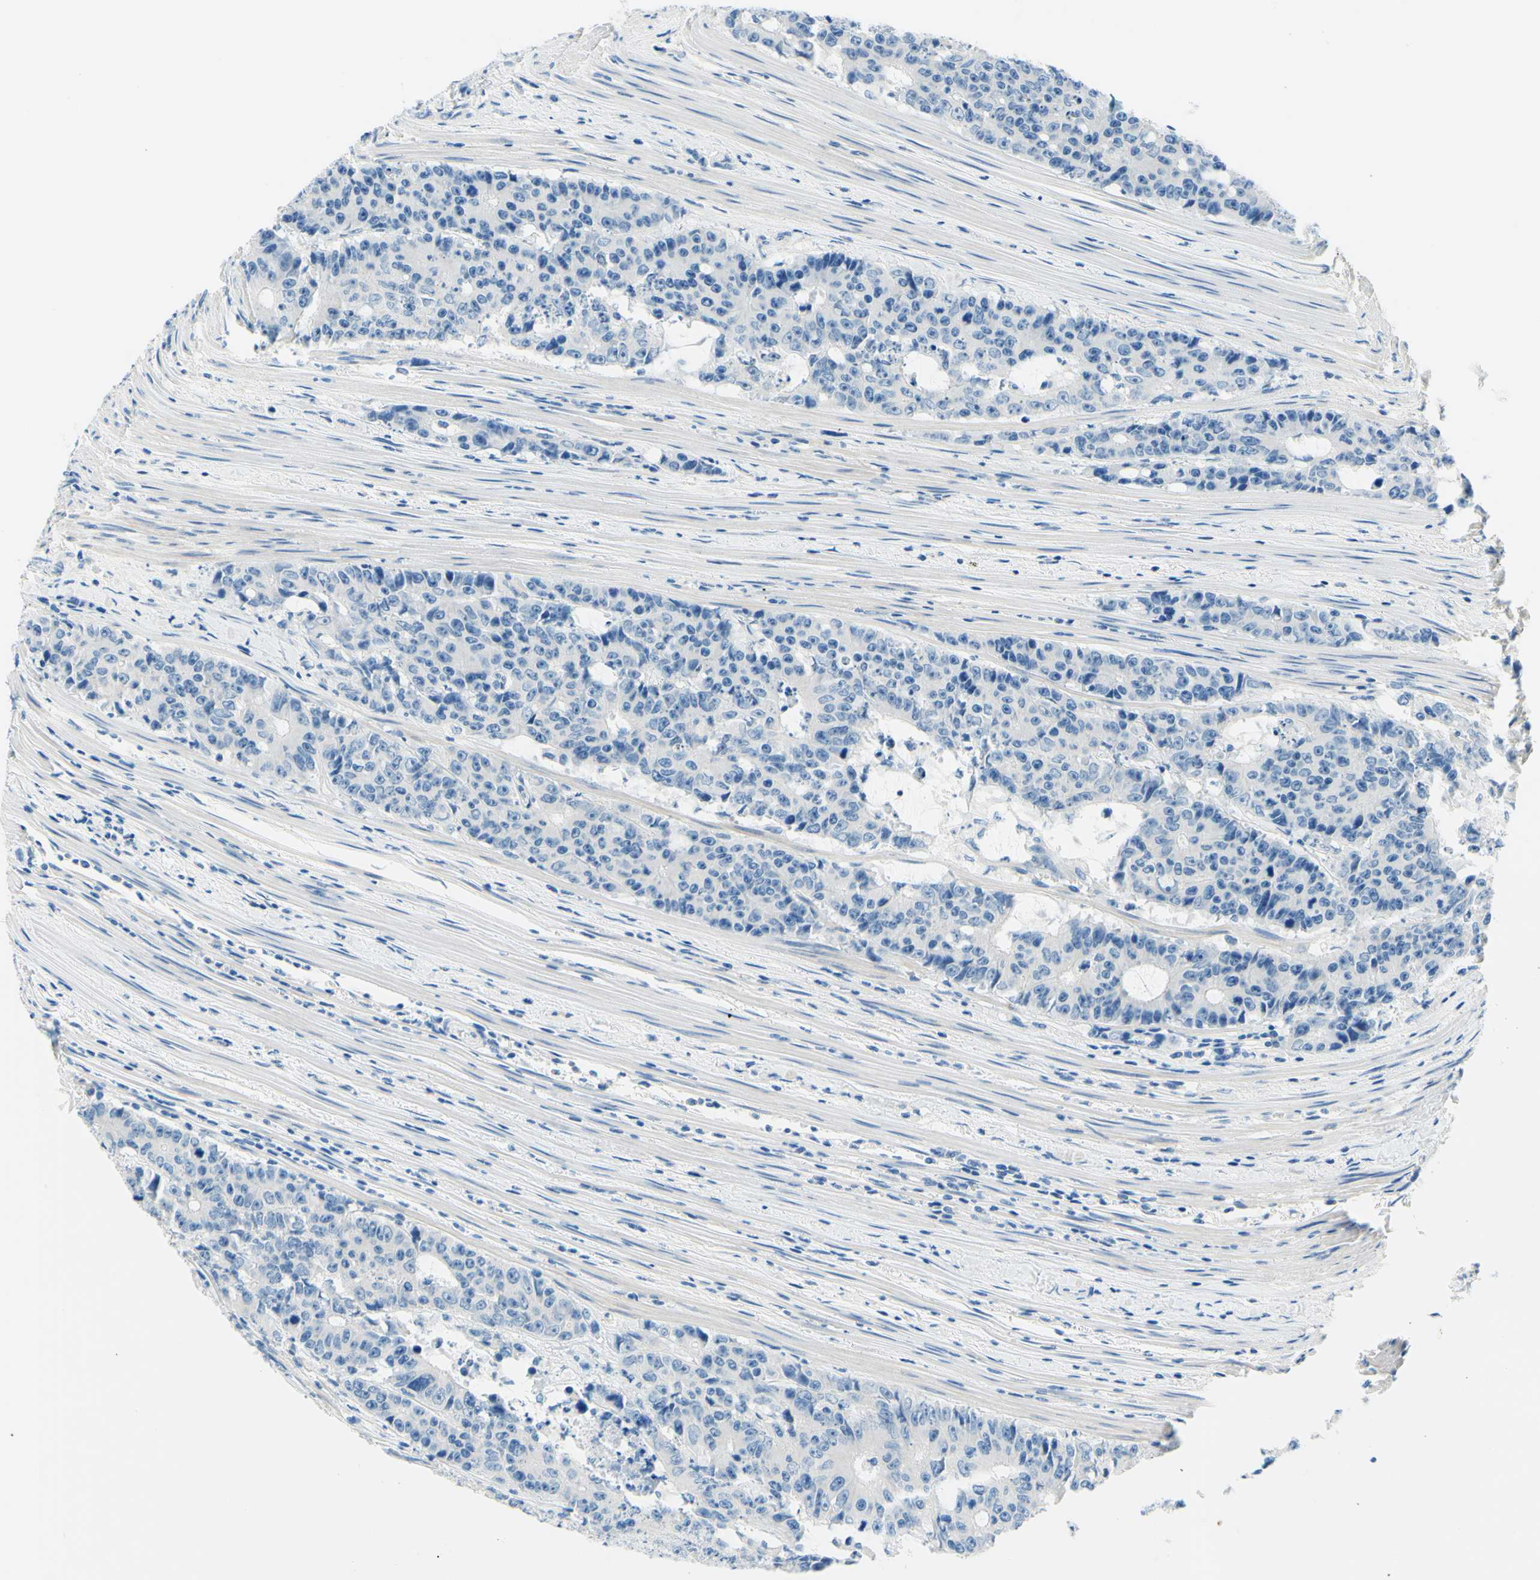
{"staining": {"intensity": "negative", "quantity": "none", "location": "none"}, "tissue": "colorectal cancer", "cell_type": "Tumor cells", "image_type": "cancer", "snomed": [{"axis": "morphology", "description": "Adenocarcinoma, NOS"}, {"axis": "topography", "description": "Colon"}], "caption": "Colorectal cancer (adenocarcinoma) was stained to show a protein in brown. There is no significant staining in tumor cells.", "gene": "PASD1", "patient": {"sex": "female", "age": 86}}